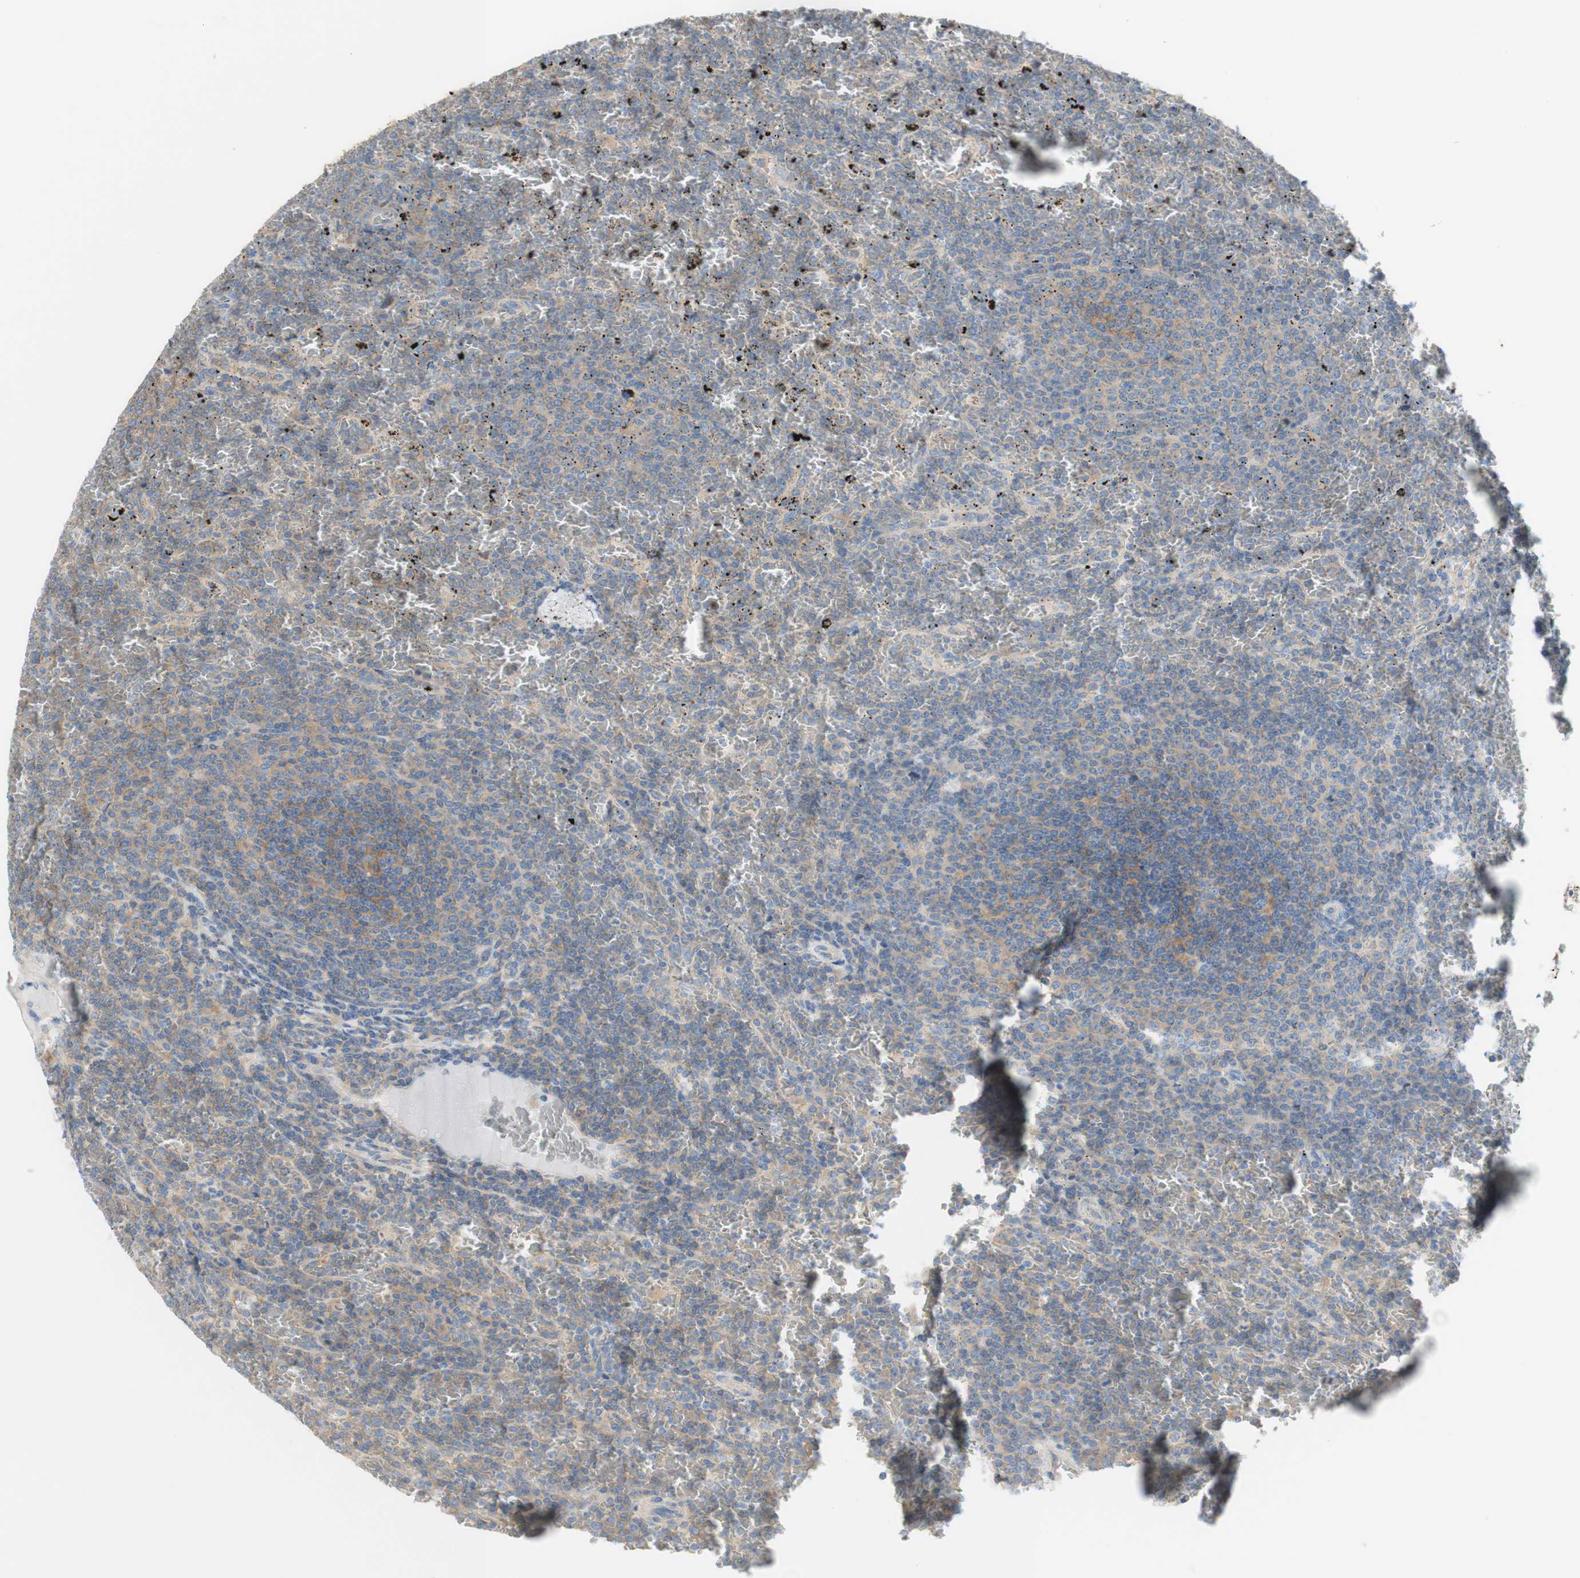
{"staining": {"intensity": "negative", "quantity": "none", "location": "none"}, "tissue": "lymphoma", "cell_type": "Tumor cells", "image_type": "cancer", "snomed": [{"axis": "morphology", "description": "Malignant lymphoma, non-Hodgkin's type, Low grade"}, {"axis": "topography", "description": "Spleen"}], "caption": "IHC of lymphoma shows no expression in tumor cells.", "gene": "ATP2B1", "patient": {"sex": "female", "age": 77}}